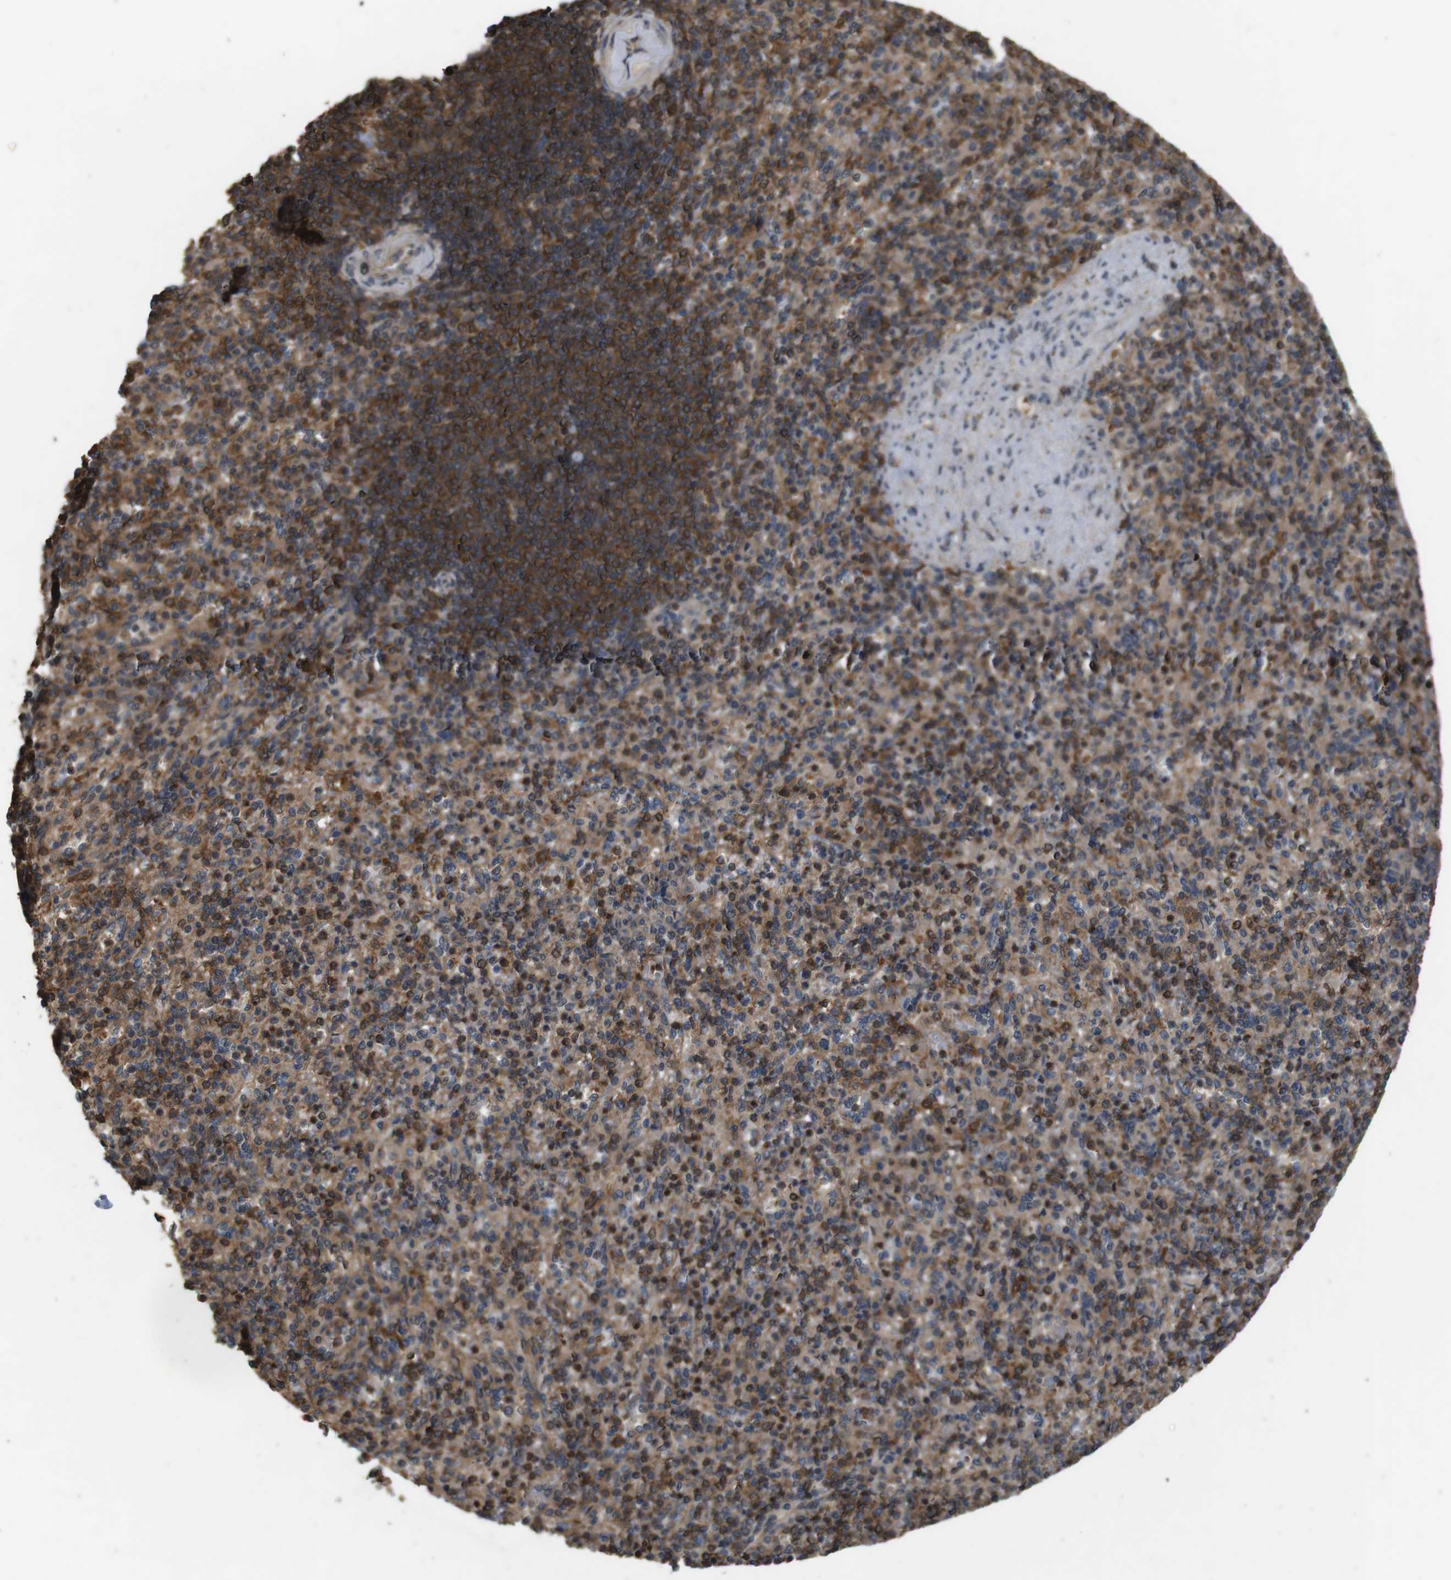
{"staining": {"intensity": "strong", "quantity": ">75%", "location": "cytoplasmic/membranous"}, "tissue": "spleen", "cell_type": "Cells in red pulp", "image_type": "normal", "snomed": [{"axis": "morphology", "description": "Normal tissue, NOS"}, {"axis": "topography", "description": "Spleen"}], "caption": "Immunohistochemical staining of unremarkable human spleen exhibits >75% levels of strong cytoplasmic/membranous protein positivity in approximately >75% of cells in red pulp. The protein of interest is shown in brown color, while the nuclei are stained blue.", "gene": "BAG4", "patient": {"sex": "female", "age": 74}}